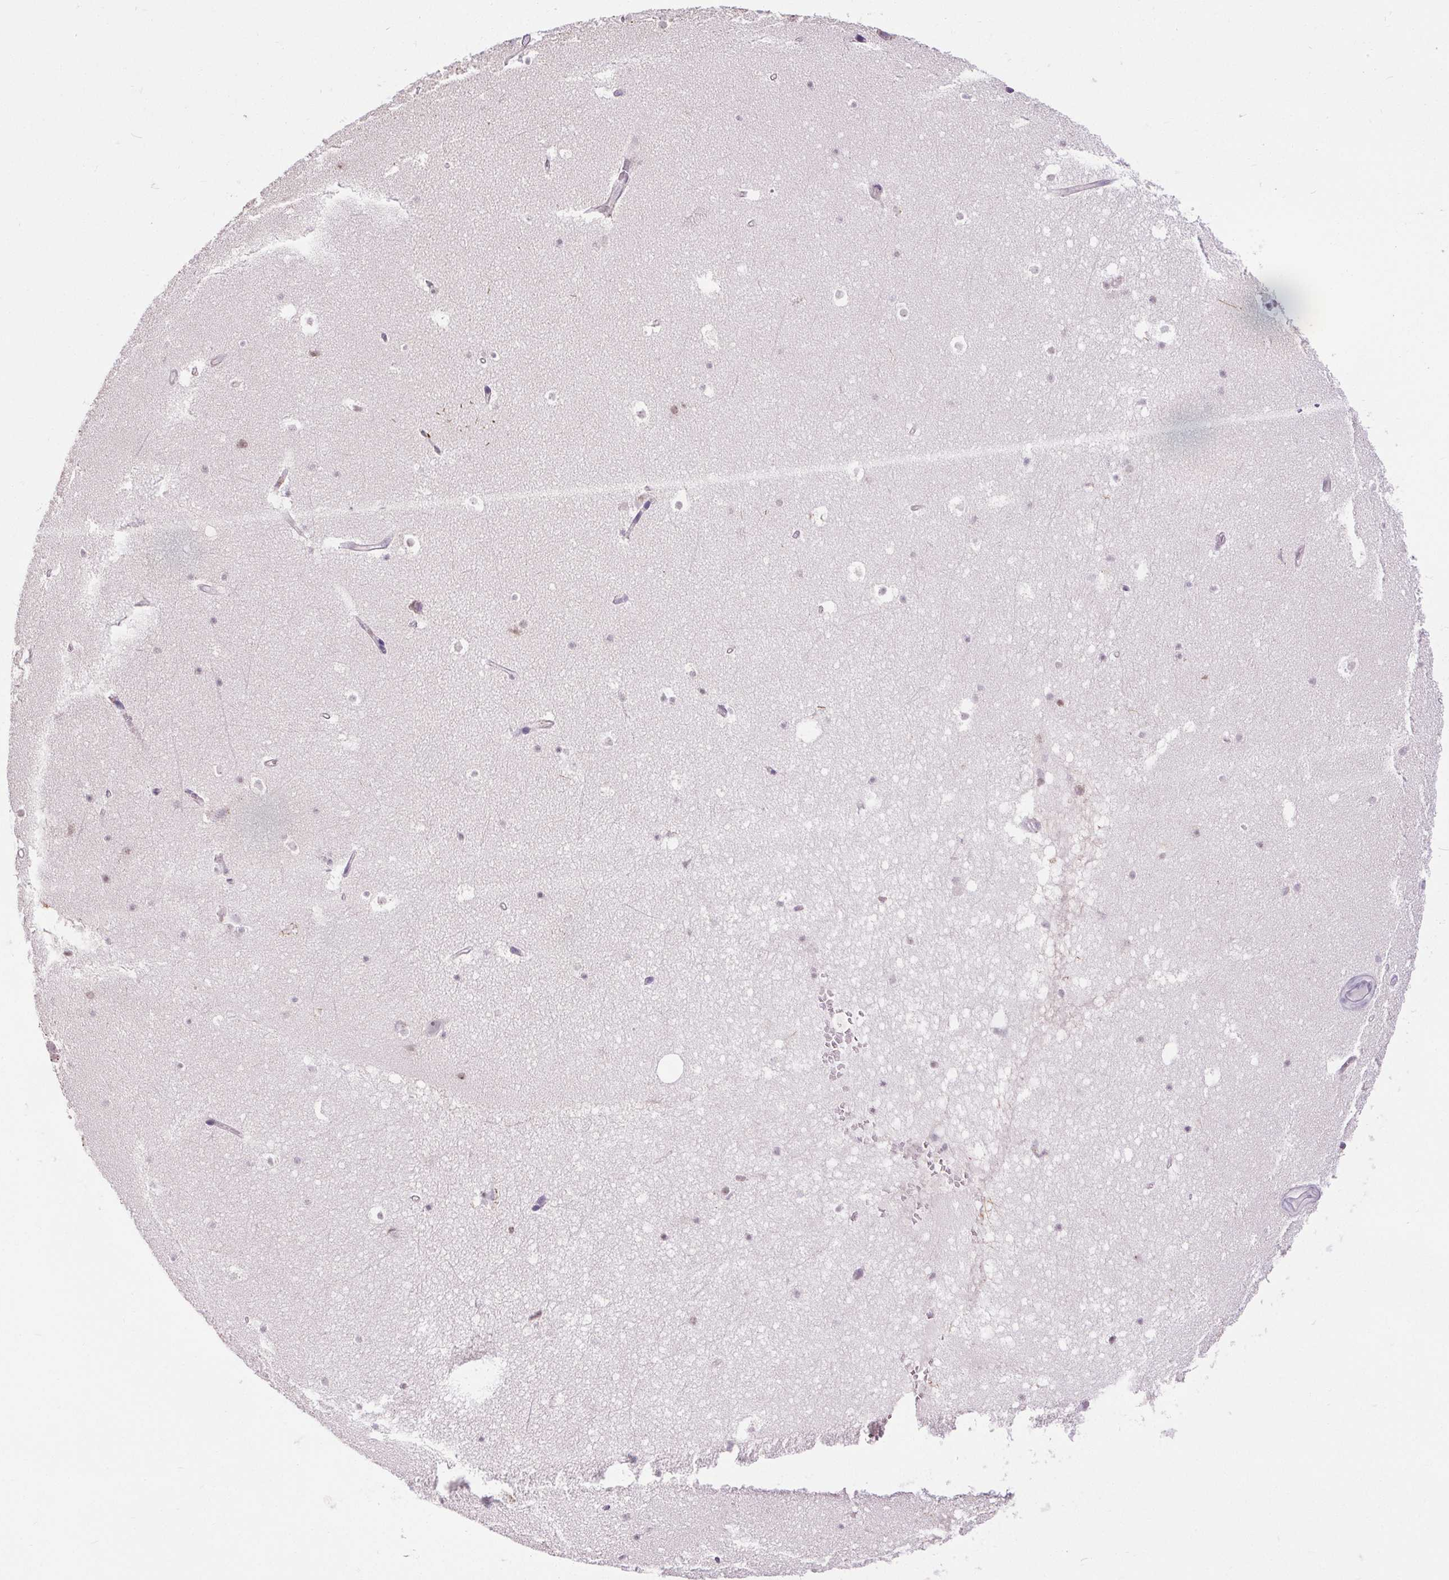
{"staining": {"intensity": "negative", "quantity": "none", "location": "none"}, "tissue": "hippocampus", "cell_type": "Glial cells", "image_type": "normal", "snomed": [{"axis": "morphology", "description": "Normal tissue, NOS"}, {"axis": "topography", "description": "Hippocampus"}], "caption": "This is a micrograph of immunohistochemistry staining of benign hippocampus, which shows no staining in glial cells.", "gene": "TMEM240", "patient": {"sex": "male", "age": 26}}